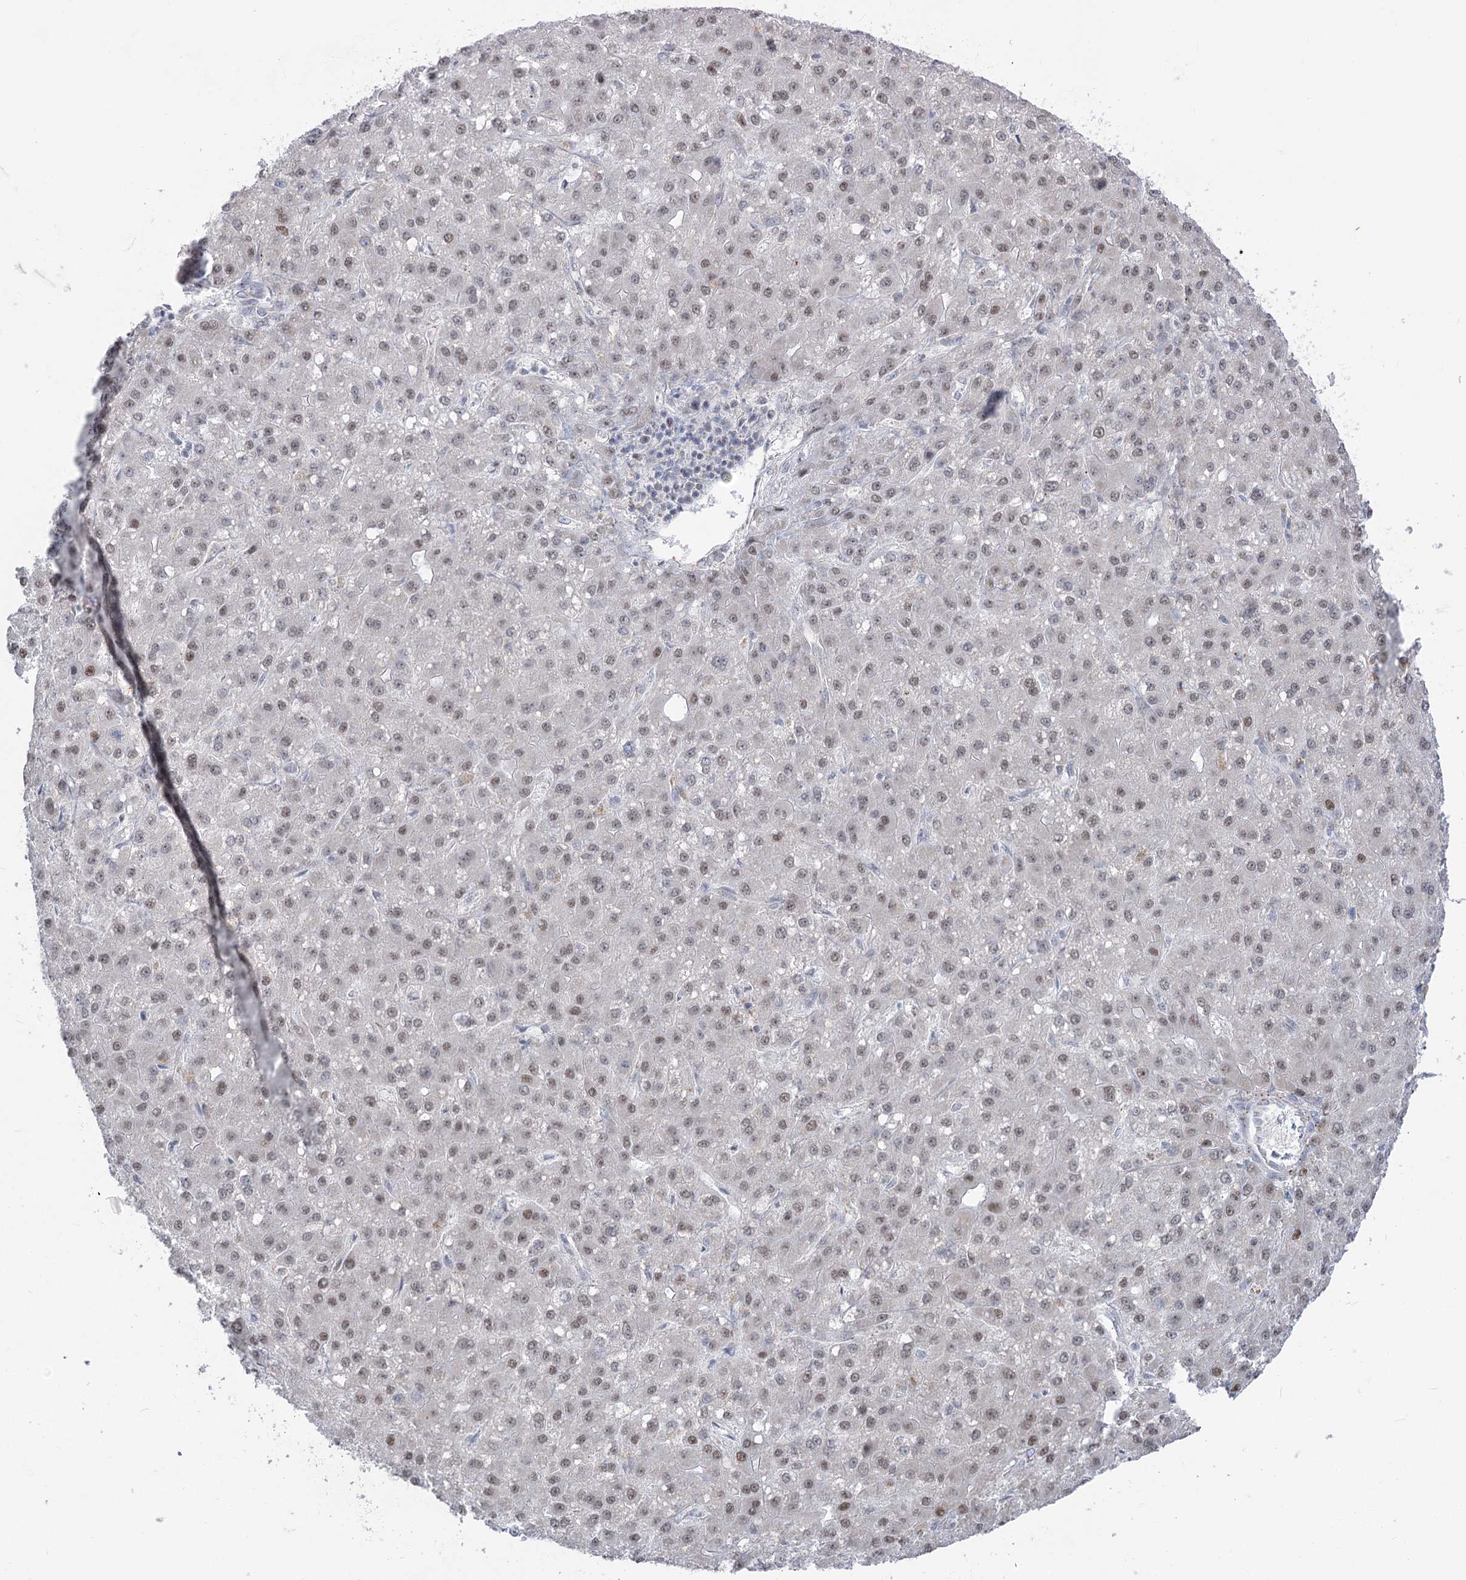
{"staining": {"intensity": "weak", "quantity": ">75%", "location": "nuclear"}, "tissue": "liver cancer", "cell_type": "Tumor cells", "image_type": "cancer", "snomed": [{"axis": "morphology", "description": "Carcinoma, Hepatocellular, NOS"}, {"axis": "topography", "description": "Liver"}], "caption": "Weak nuclear protein staining is appreciated in about >75% of tumor cells in liver hepatocellular carcinoma.", "gene": "MTG1", "patient": {"sex": "male", "age": 67}}